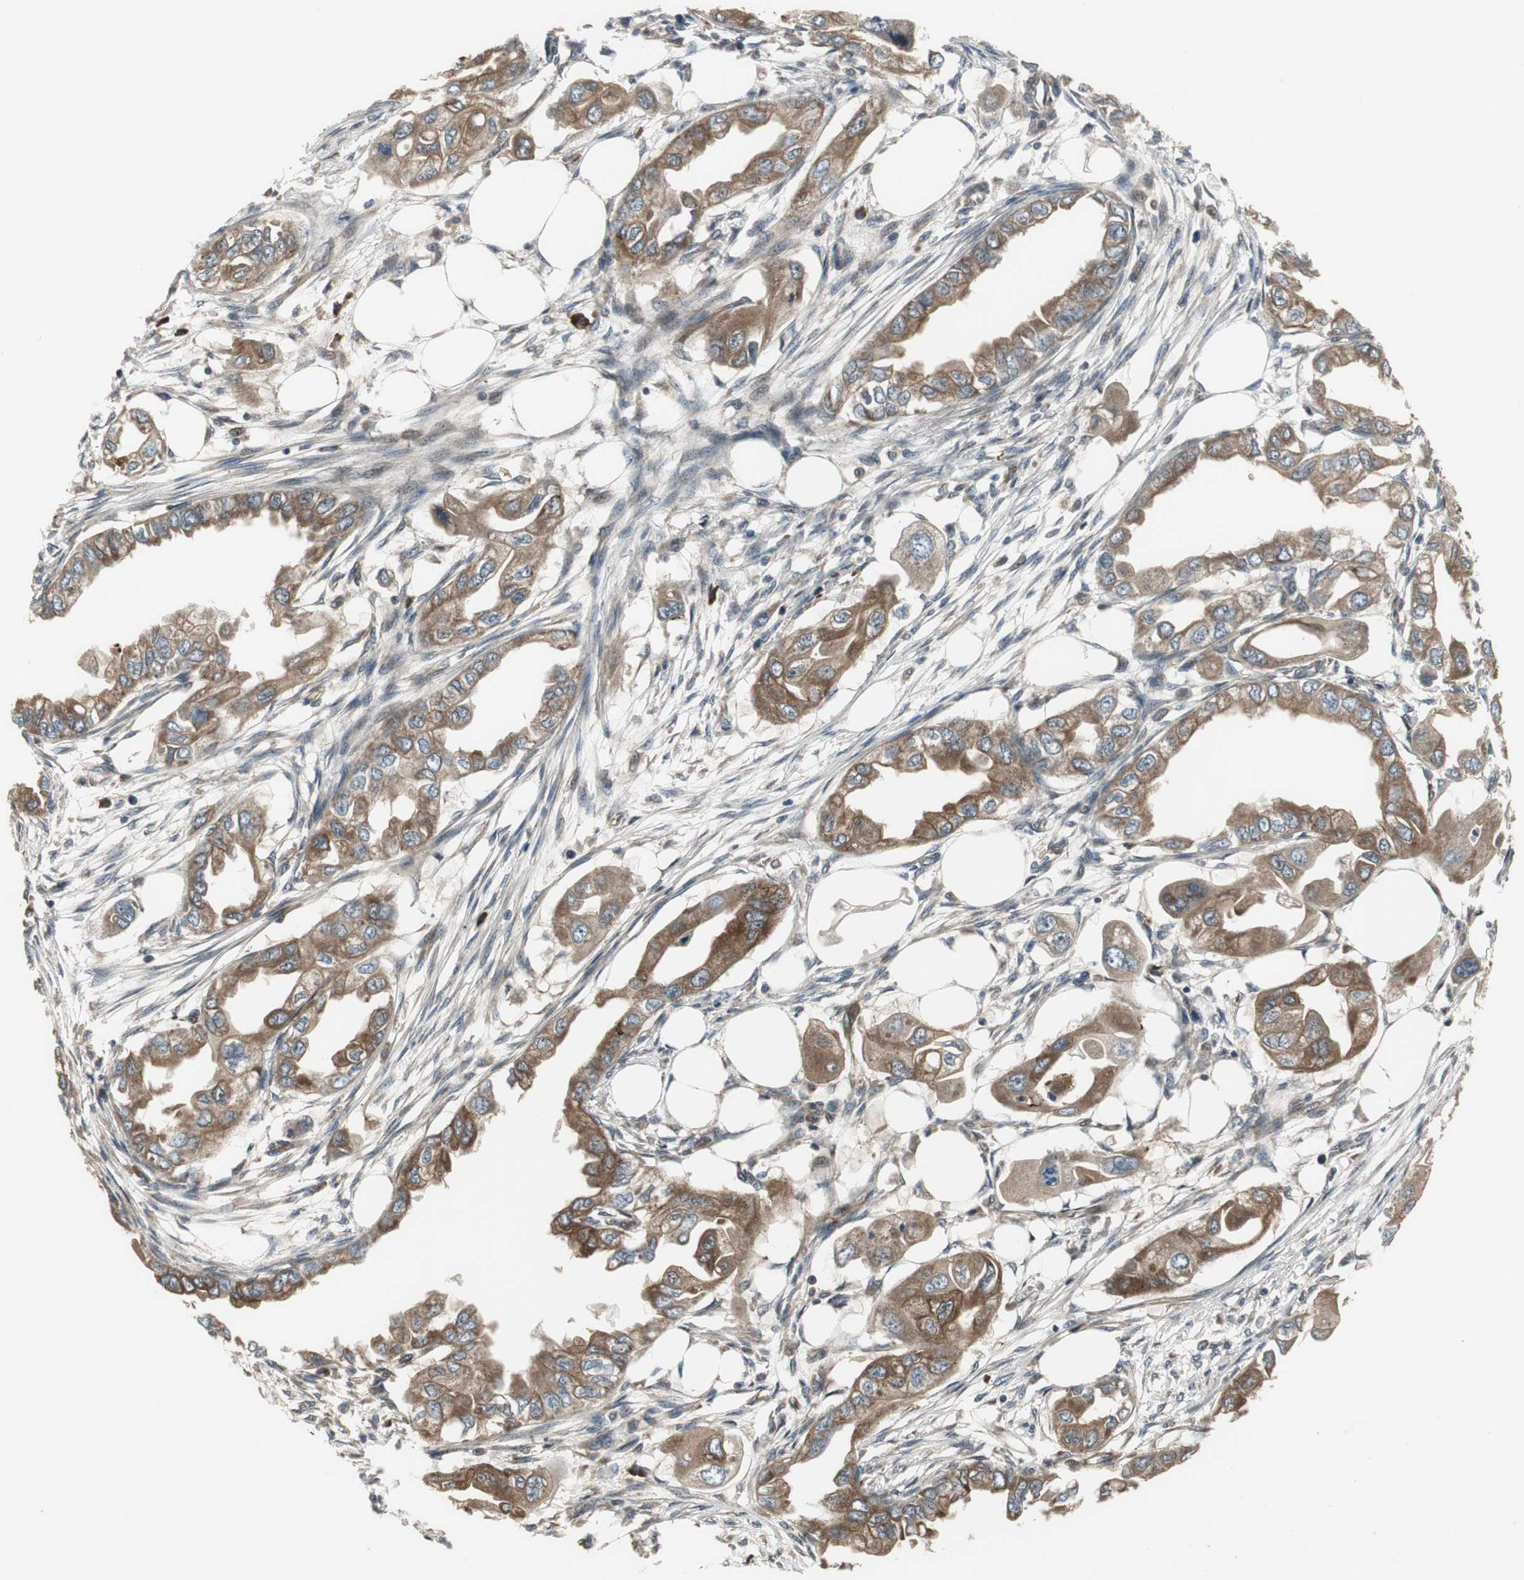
{"staining": {"intensity": "moderate", "quantity": ">75%", "location": "cytoplasmic/membranous"}, "tissue": "endometrial cancer", "cell_type": "Tumor cells", "image_type": "cancer", "snomed": [{"axis": "morphology", "description": "Adenocarcinoma, NOS"}, {"axis": "topography", "description": "Endometrium"}], "caption": "Immunohistochemical staining of adenocarcinoma (endometrial) displays medium levels of moderate cytoplasmic/membranous staining in approximately >75% of tumor cells. The staining was performed using DAB to visualize the protein expression in brown, while the nuclei were stained in blue with hematoxylin (Magnification: 20x).", "gene": "CHP1", "patient": {"sex": "female", "age": 67}}